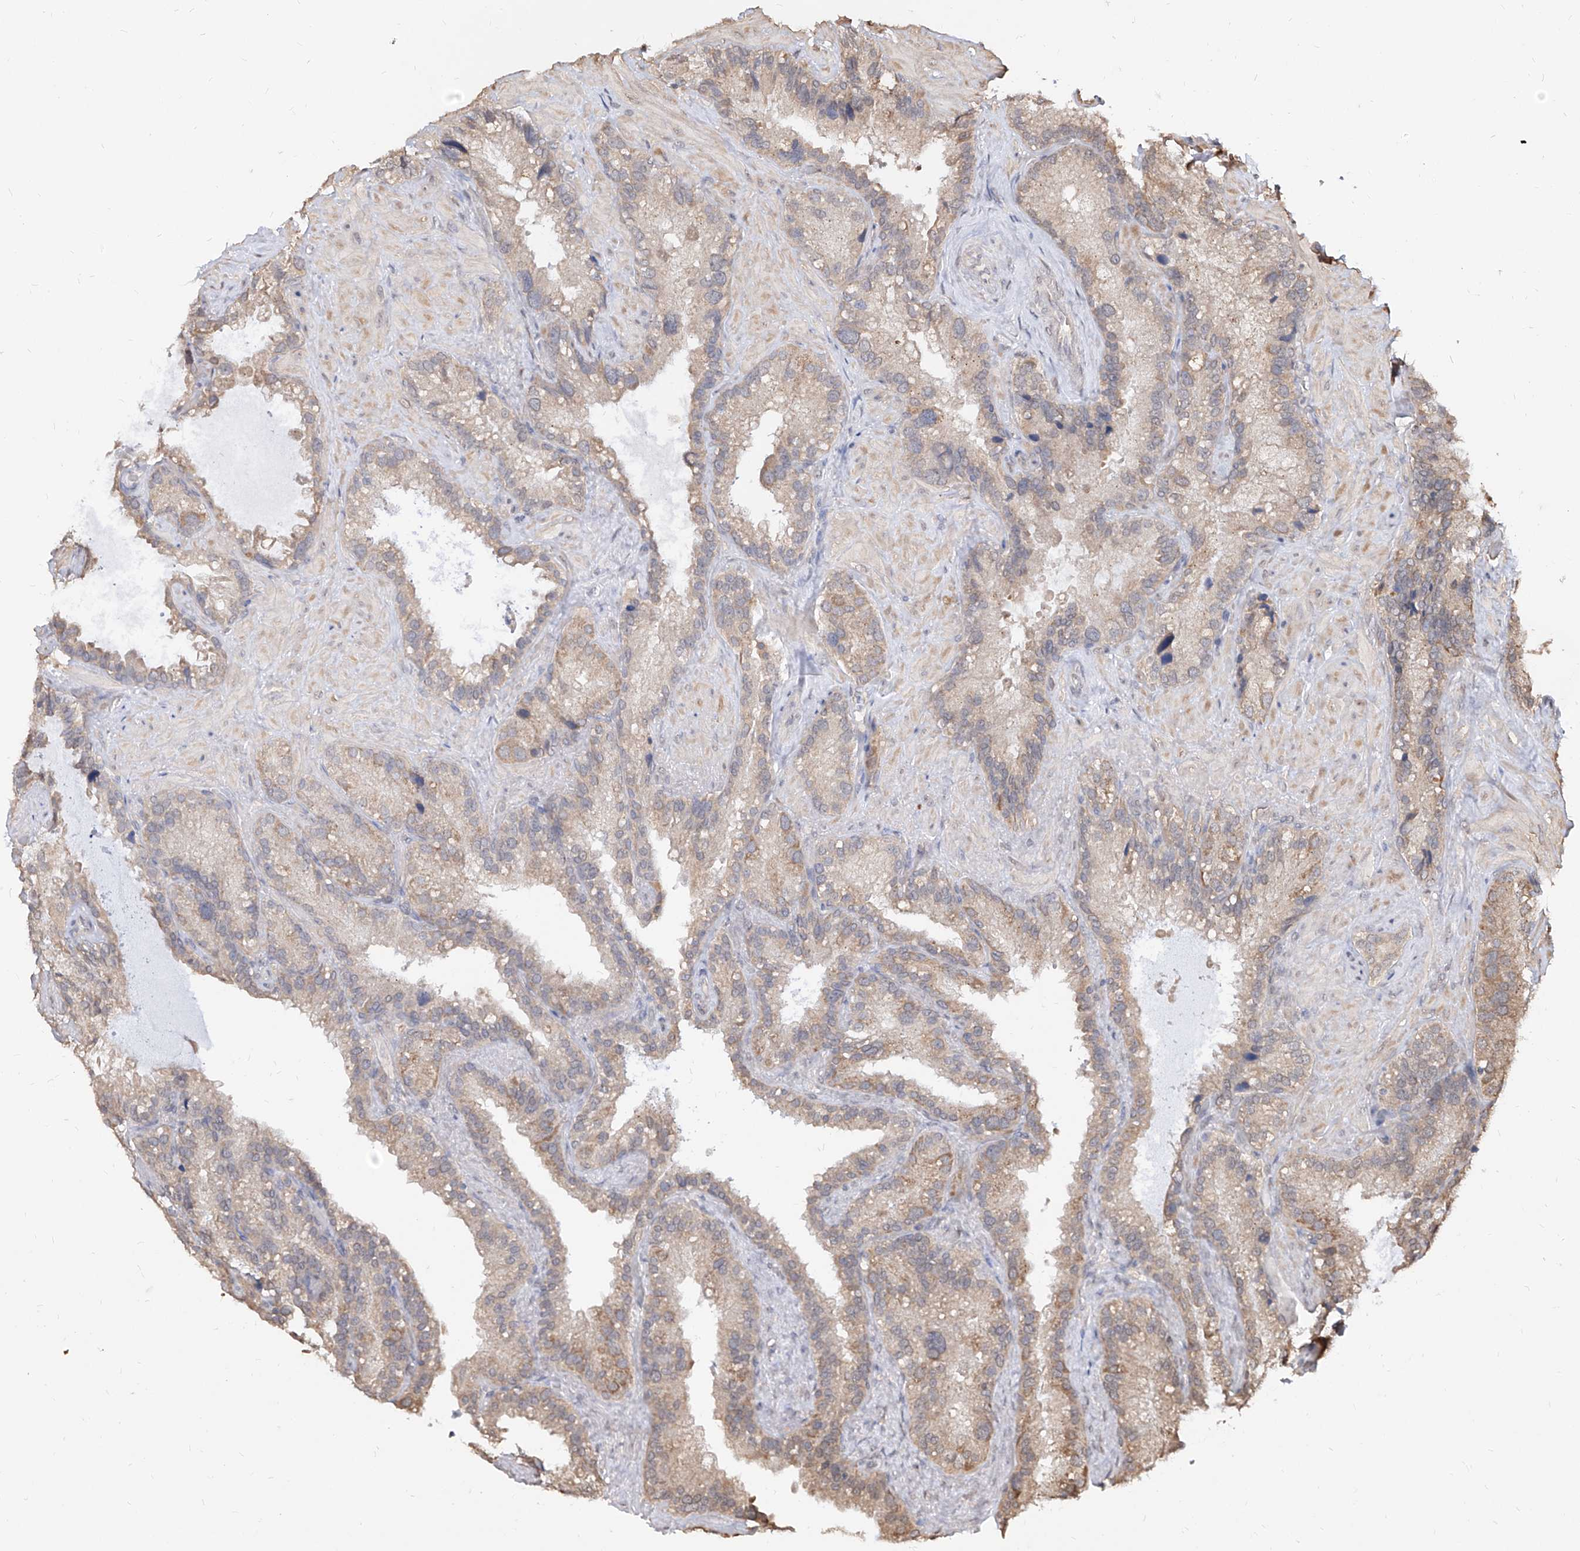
{"staining": {"intensity": "moderate", "quantity": ">75%", "location": "cytoplasmic/membranous"}, "tissue": "seminal vesicle", "cell_type": "Glandular cells", "image_type": "normal", "snomed": [{"axis": "morphology", "description": "Normal tissue, NOS"}, {"axis": "topography", "description": "Prostate"}, {"axis": "topography", "description": "Seminal veicle"}], "caption": "A photomicrograph of human seminal vesicle stained for a protein exhibits moderate cytoplasmic/membranous brown staining in glandular cells. (Brightfield microscopy of DAB IHC at high magnification).", "gene": "C8orf82", "patient": {"sex": "male", "age": 68}}